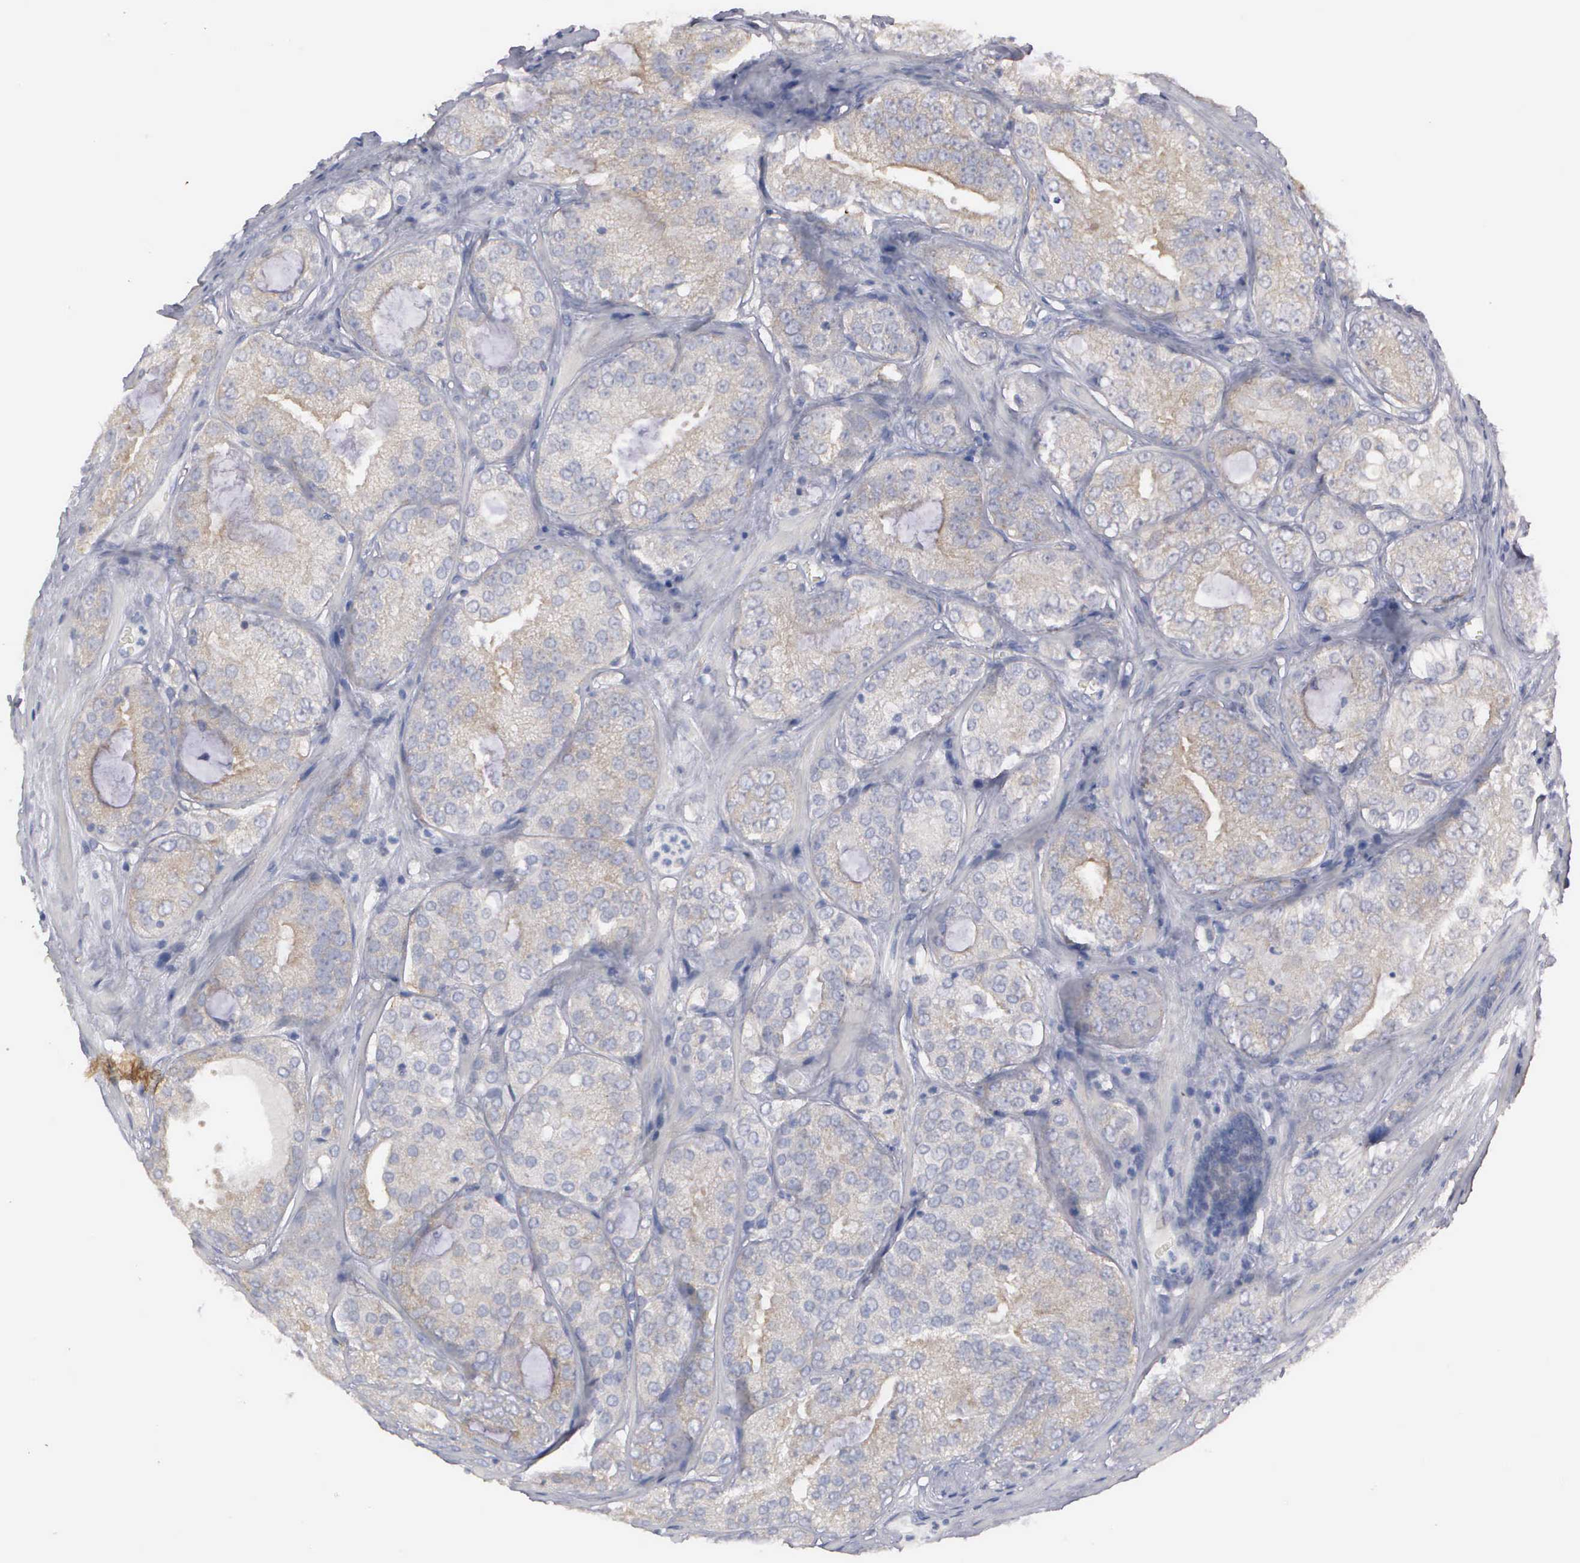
{"staining": {"intensity": "moderate", "quantity": ">75%", "location": "cytoplasmic/membranous"}, "tissue": "prostate cancer", "cell_type": "Tumor cells", "image_type": "cancer", "snomed": [{"axis": "morphology", "description": "Adenocarcinoma, Medium grade"}, {"axis": "topography", "description": "Prostate"}], "caption": "Approximately >75% of tumor cells in medium-grade adenocarcinoma (prostate) show moderate cytoplasmic/membranous protein expression as visualized by brown immunohistochemical staining.", "gene": "CEP170B", "patient": {"sex": "male", "age": 60}}